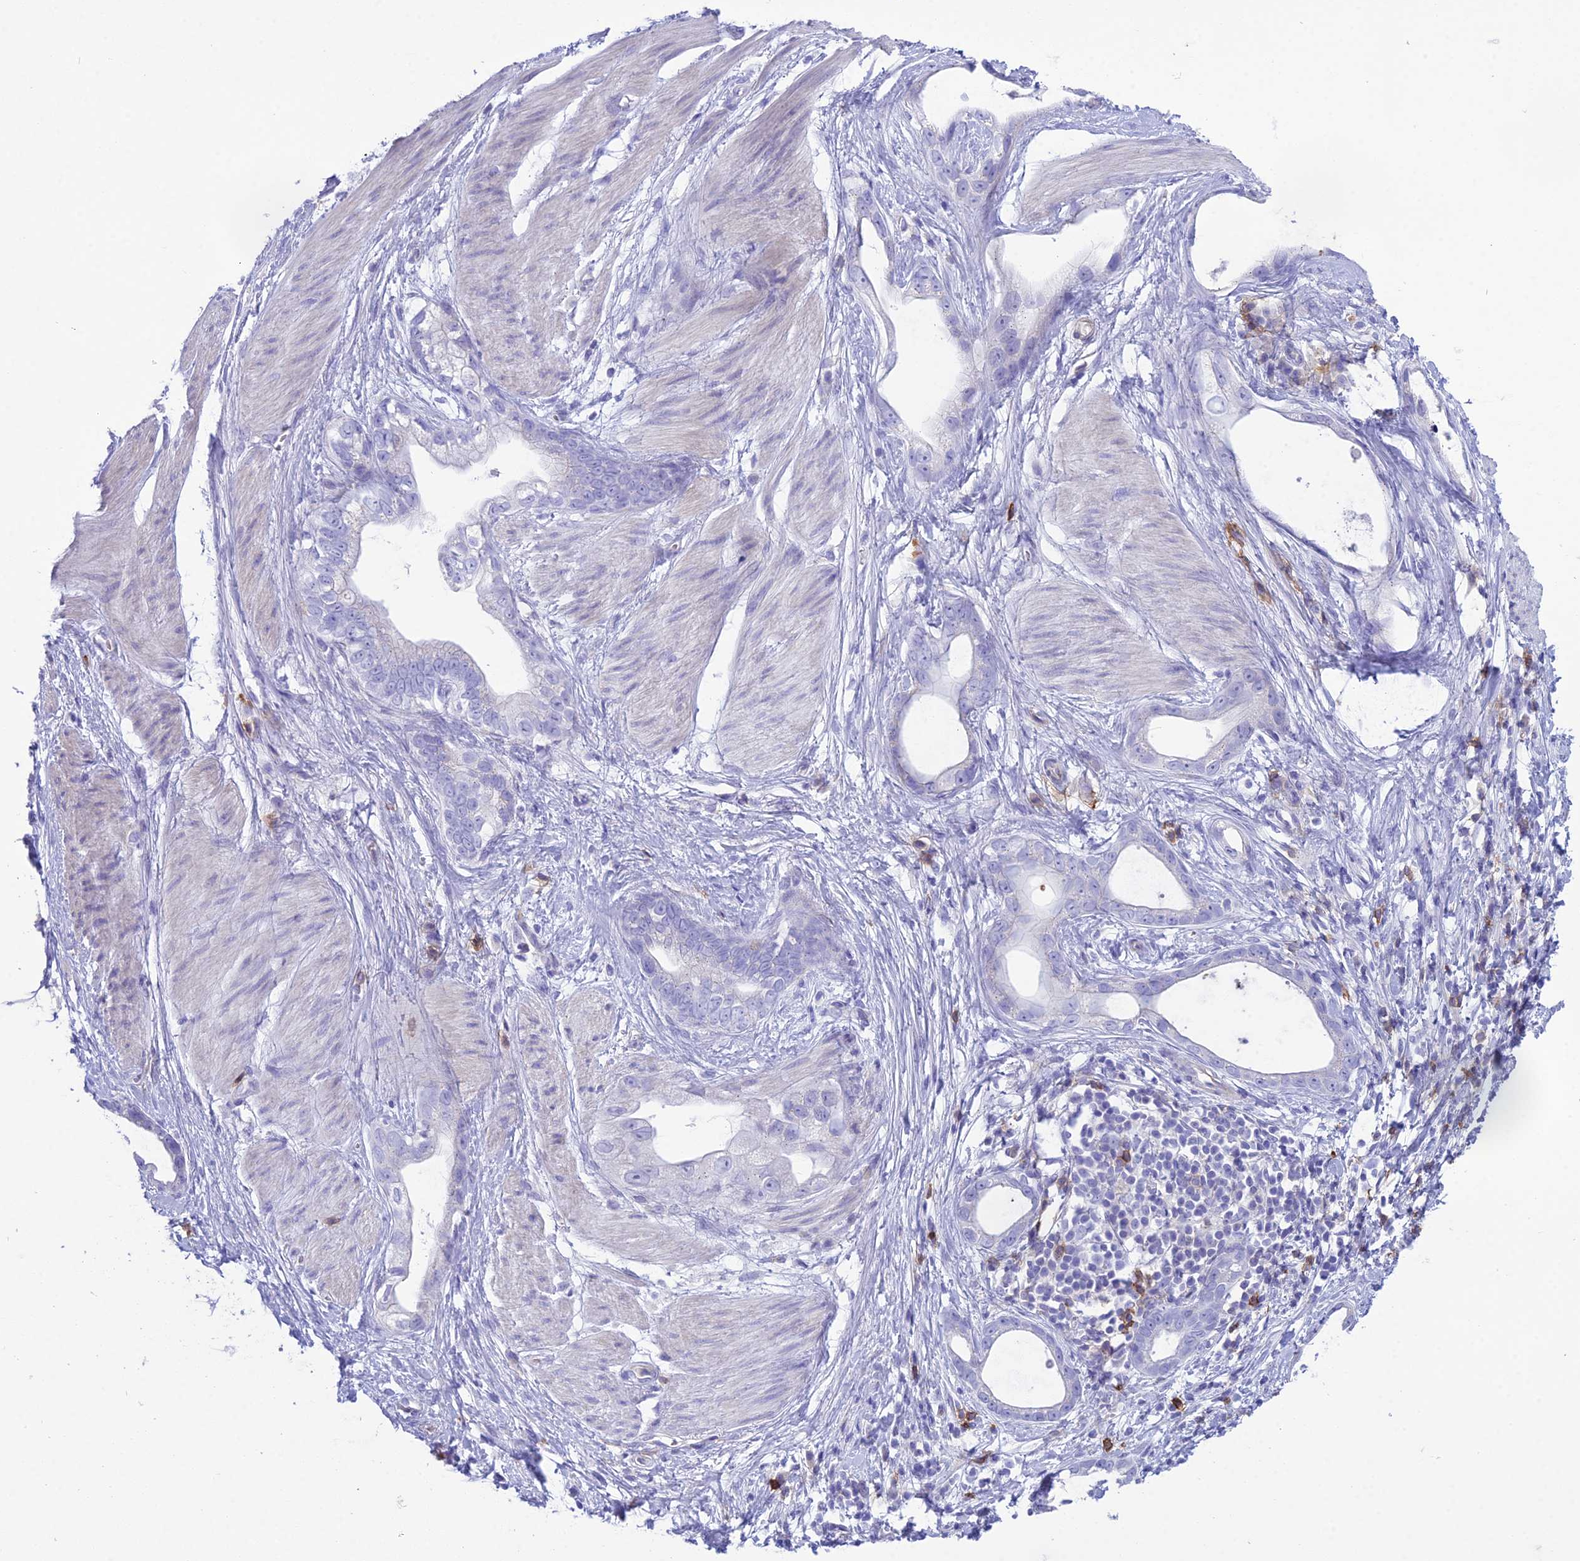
{"staining": {"intensity": "negative", "quantity": "none", "location": "none"}, "tissue": "stomach cancer", "cell_type": "Tumor cells", "image_type": "cancer", "snomed": [{"axis": "morphology", "description": "Adenocarcinoma, NOS"}, {"axis": "topography", "description": "Stomach"}], "caption": "The image demonstrates no staining of tumor cells in stomach cancer (adenocarcinoma).", "gene": "OR1Q1", "patient": {"sex": "male", "age": 55}}